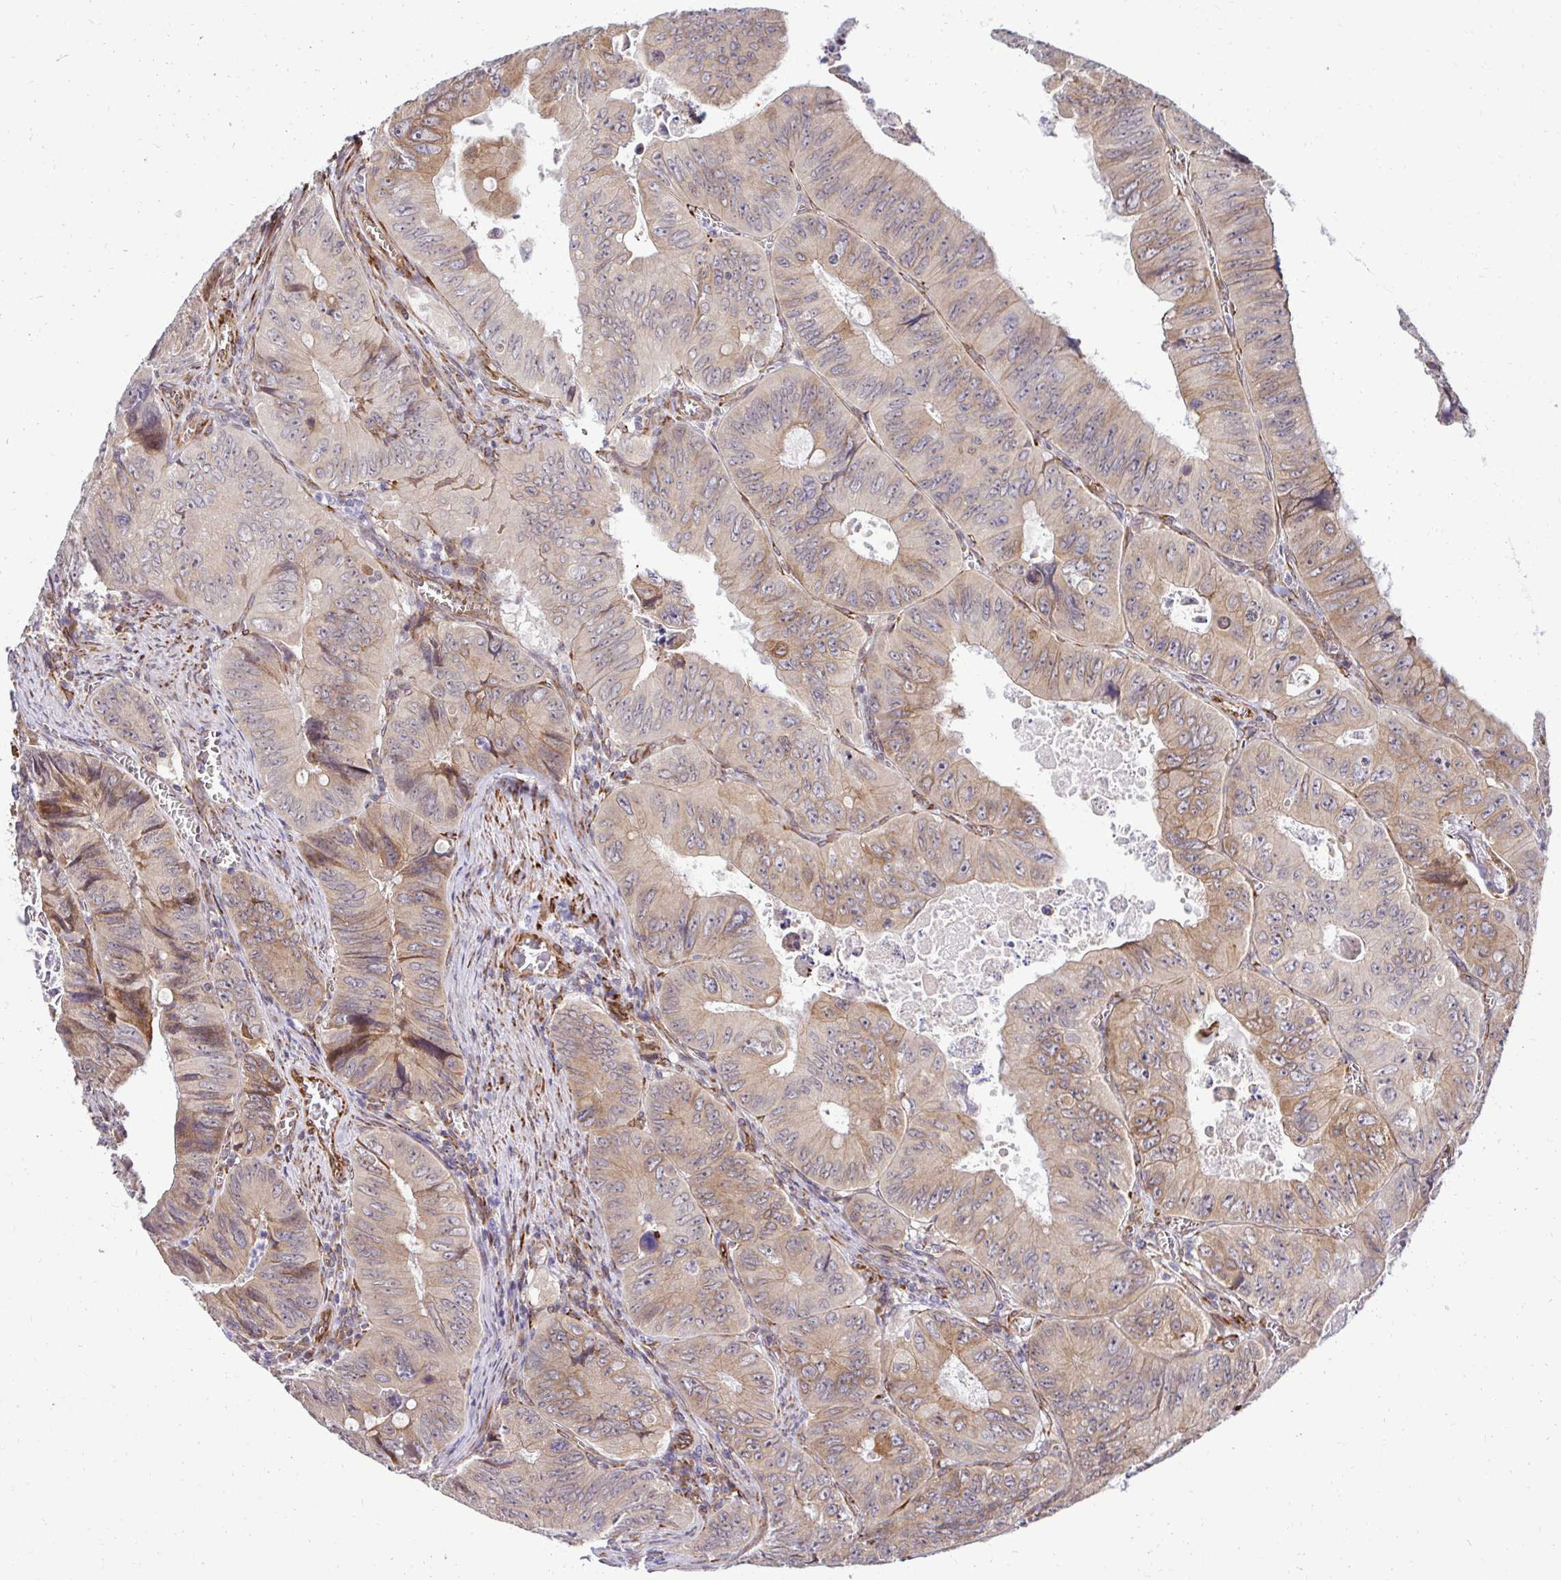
{"staining": {"intensity": "moderate", "quantity": "25%-75%", "location": "cytoplasmic/membranous"}, "tissue": "colorectal cancer", "cell_type": "Tumor cells", "image_type": "cancer", "snomed": [{"axis": "morphology", "description": "Adenocarcinoma, NOS"}, {"axis": "topography", "description": "Colon"}], "caption": "Immunohistochemistry micrograph of neoplastic tissue: colorectal adenocarcinoma stained using immunohistochemistry reveals medium levels of moderate protein expression localized specifically in the cytoplasmic/membranous of tumor cells, appearing as a cytoplasmic/membranous brown color.", "gene": "HPS1", "patient": {"sex": "female", "age": 84}}